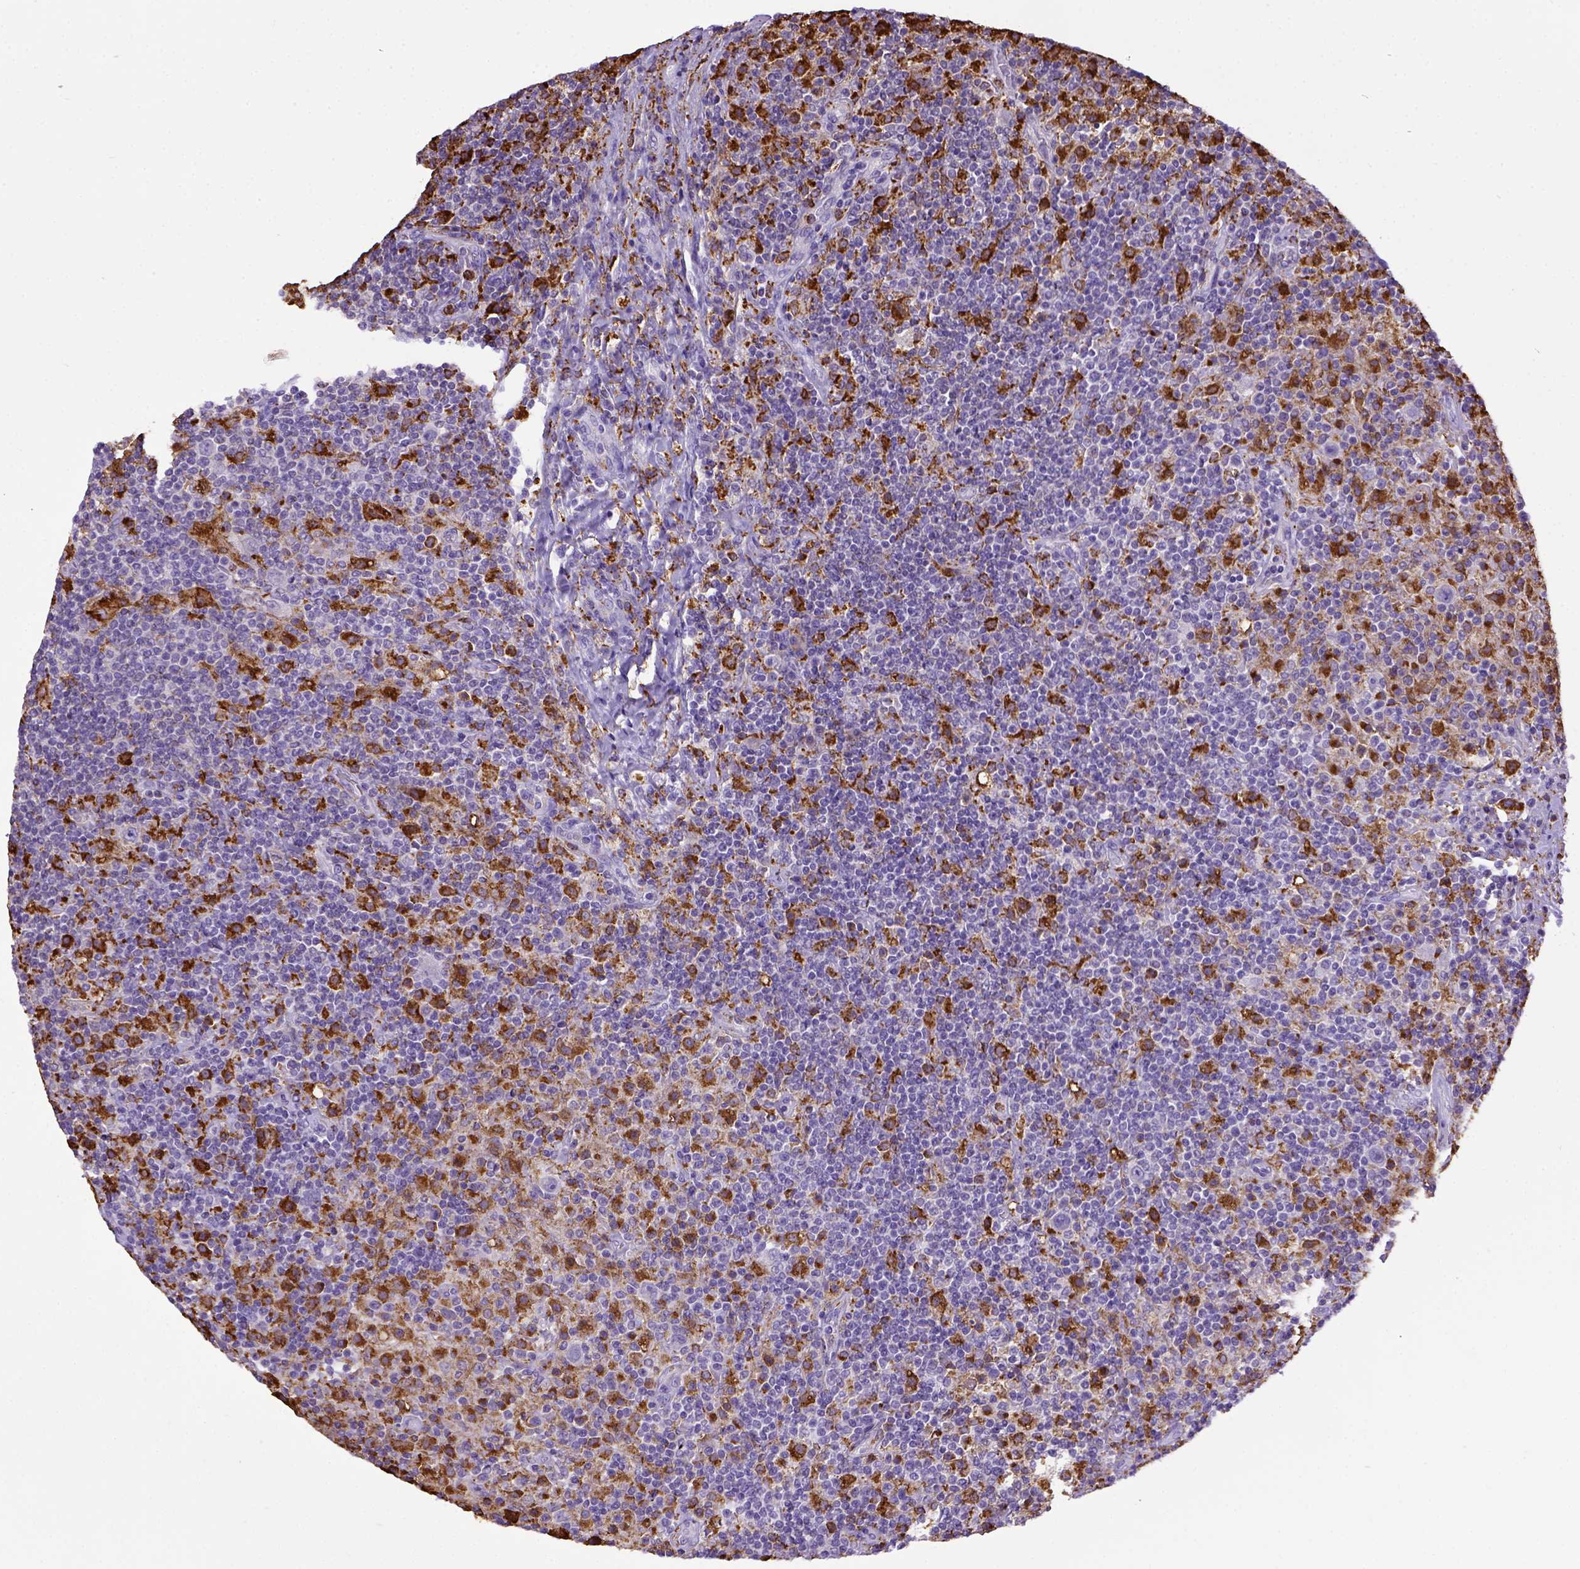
{"staining": {"intensity": "negative", "quantity": "none", "location": "none"}, "tissue": "lymphoma", "cell_type": "Tumor cells", "image_type": "cancer", "snomed": [{"axis": "morphology", "description": "Hodgkin's disease, NOS"}, {"axis": "topography", "description": "Lymph node"}], "caption": "Hodgkin's disease was stained to show a protein in brown. There is no significant expression in tumor cells.", "gene": "CD68", "patient": {"sex": "male", "age": 70}}